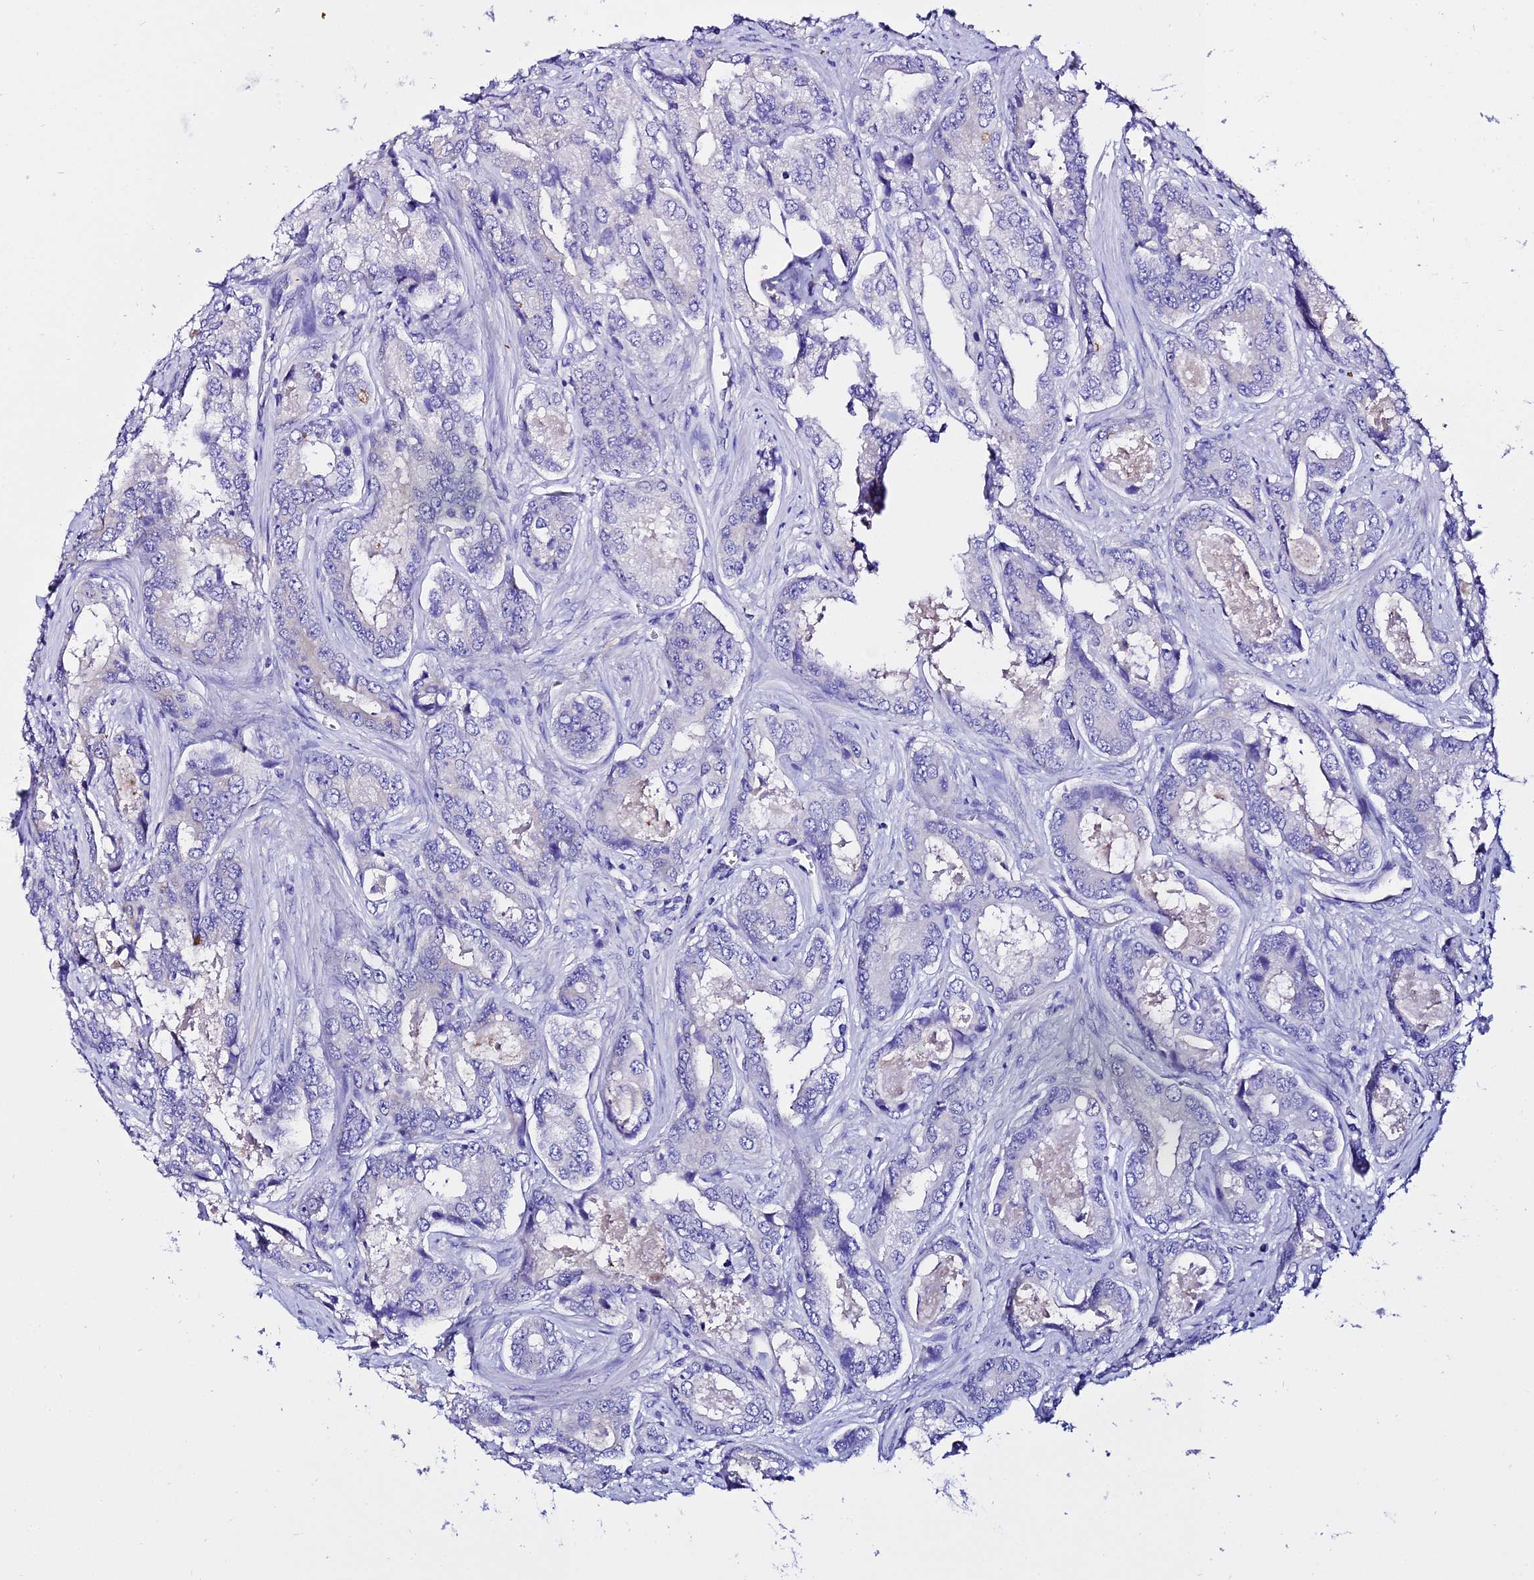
{"staining": {"intensity": "negative", "quantity": "none", "location": "none"}, "tissue": "prostate cancer", "cell_type": "Tumor cells", "image_type": "cancer", "snomed": [{"axis": "morphology", "description": "Adenocarcinoma, Low grade"}, {"axis": "topography", "description": "Prostate"}], "caption": "Immunohistochemistry image of human prostate cancer stained for a protein (brown), which displays no positivity in tumor cells.", "gene": "TUBA3D", "patient": {"sex": "male", "age": 68}}